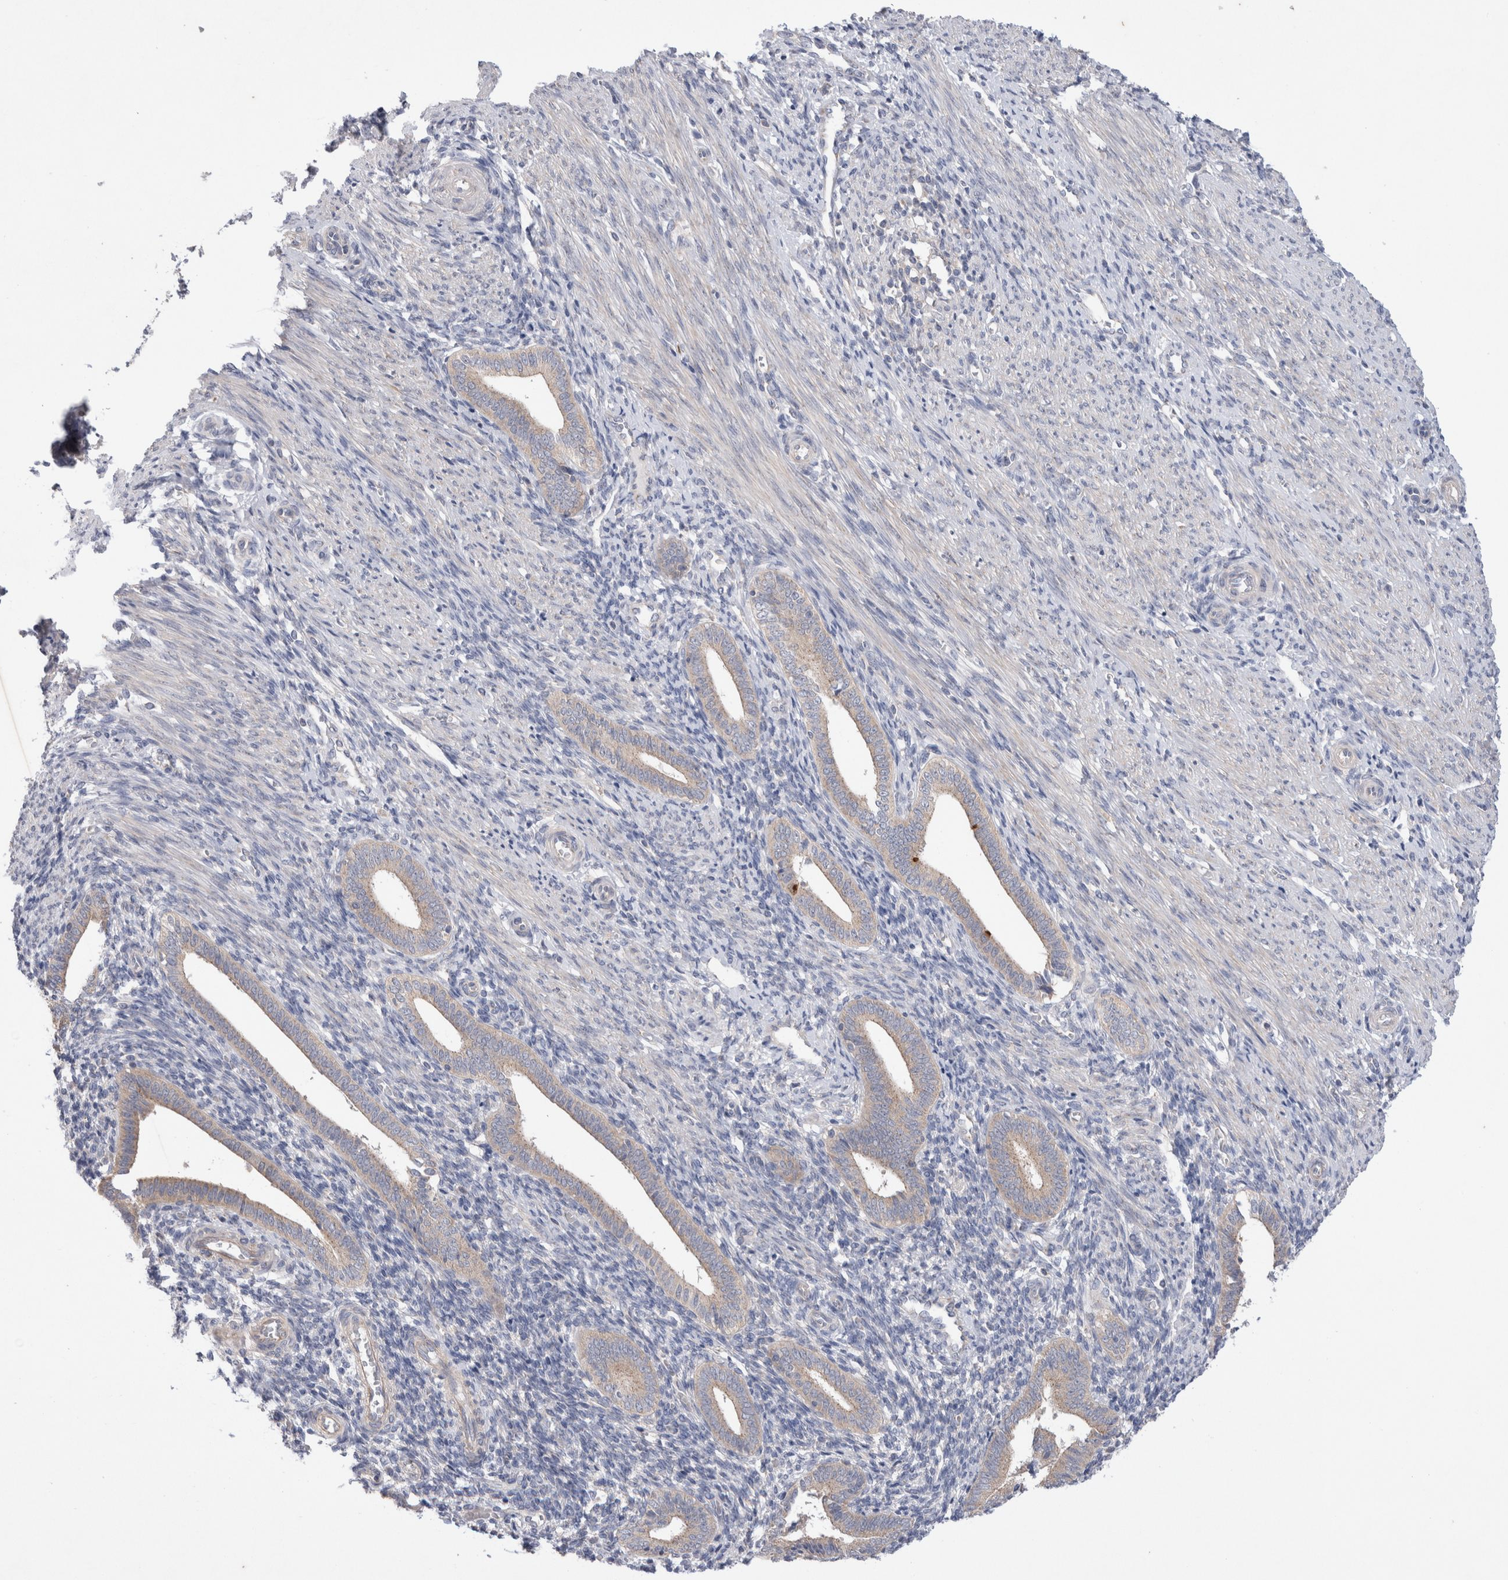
{"staining": {"intensity": "negative", "quantity": "none", "location": "none"}, "tissue": "endometrium", "cell_type": "Cells in endometrial stroma", "image_type": "normal", "snomed": [{"axis": "morphology", "description": "Normal tissue, NOS"}, {"axis": "topography", "description": "Uterus"}, {"axis": "topography", "description": "Endometrium"}], "caption": "Cells in endometrial stroma are negative for protein expression in benign human endometrium.", "gene": "IFT74", "patient": {"sex": "female", "age": 33}}